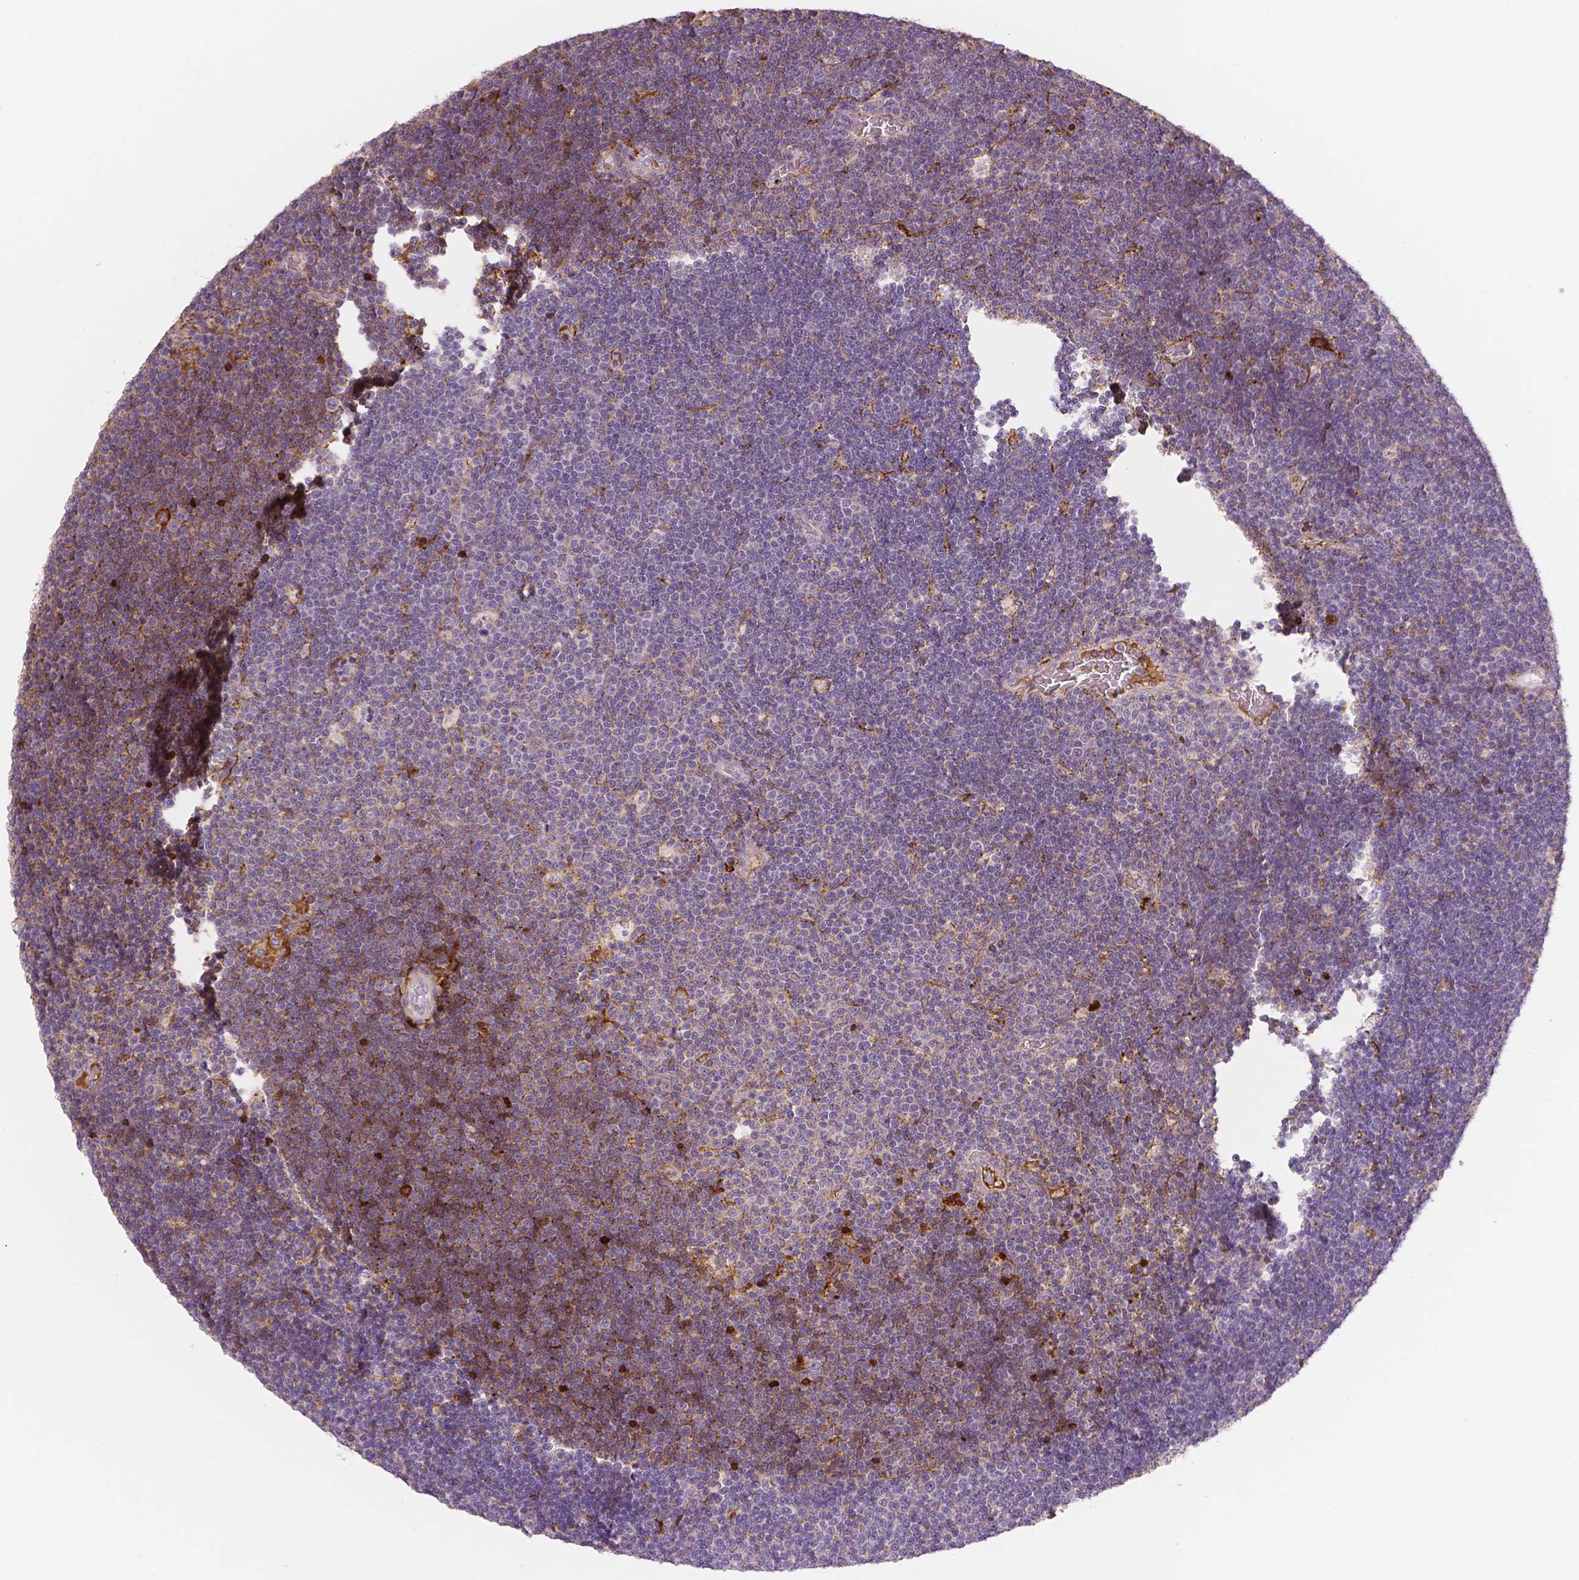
{"staining": {"intensity": "weak", "quantity": "<25%", "location": "cytoplasmic/membranous"}, "tissue": "lymphoma", "cell_type": "Tumor cells", "image_type": "cancer", "snomed": [{"axis": "morphology", "description": "Malignant lymphoma, non-Hodgkin's type, Low grade"}, {"axis": "topography", "description": "Brain"}], "caption": "The image shows no significant expression in tumor cells of lymphoma.", "gene": "APOA4", "patient": {"sex": "female", "age": 66}}